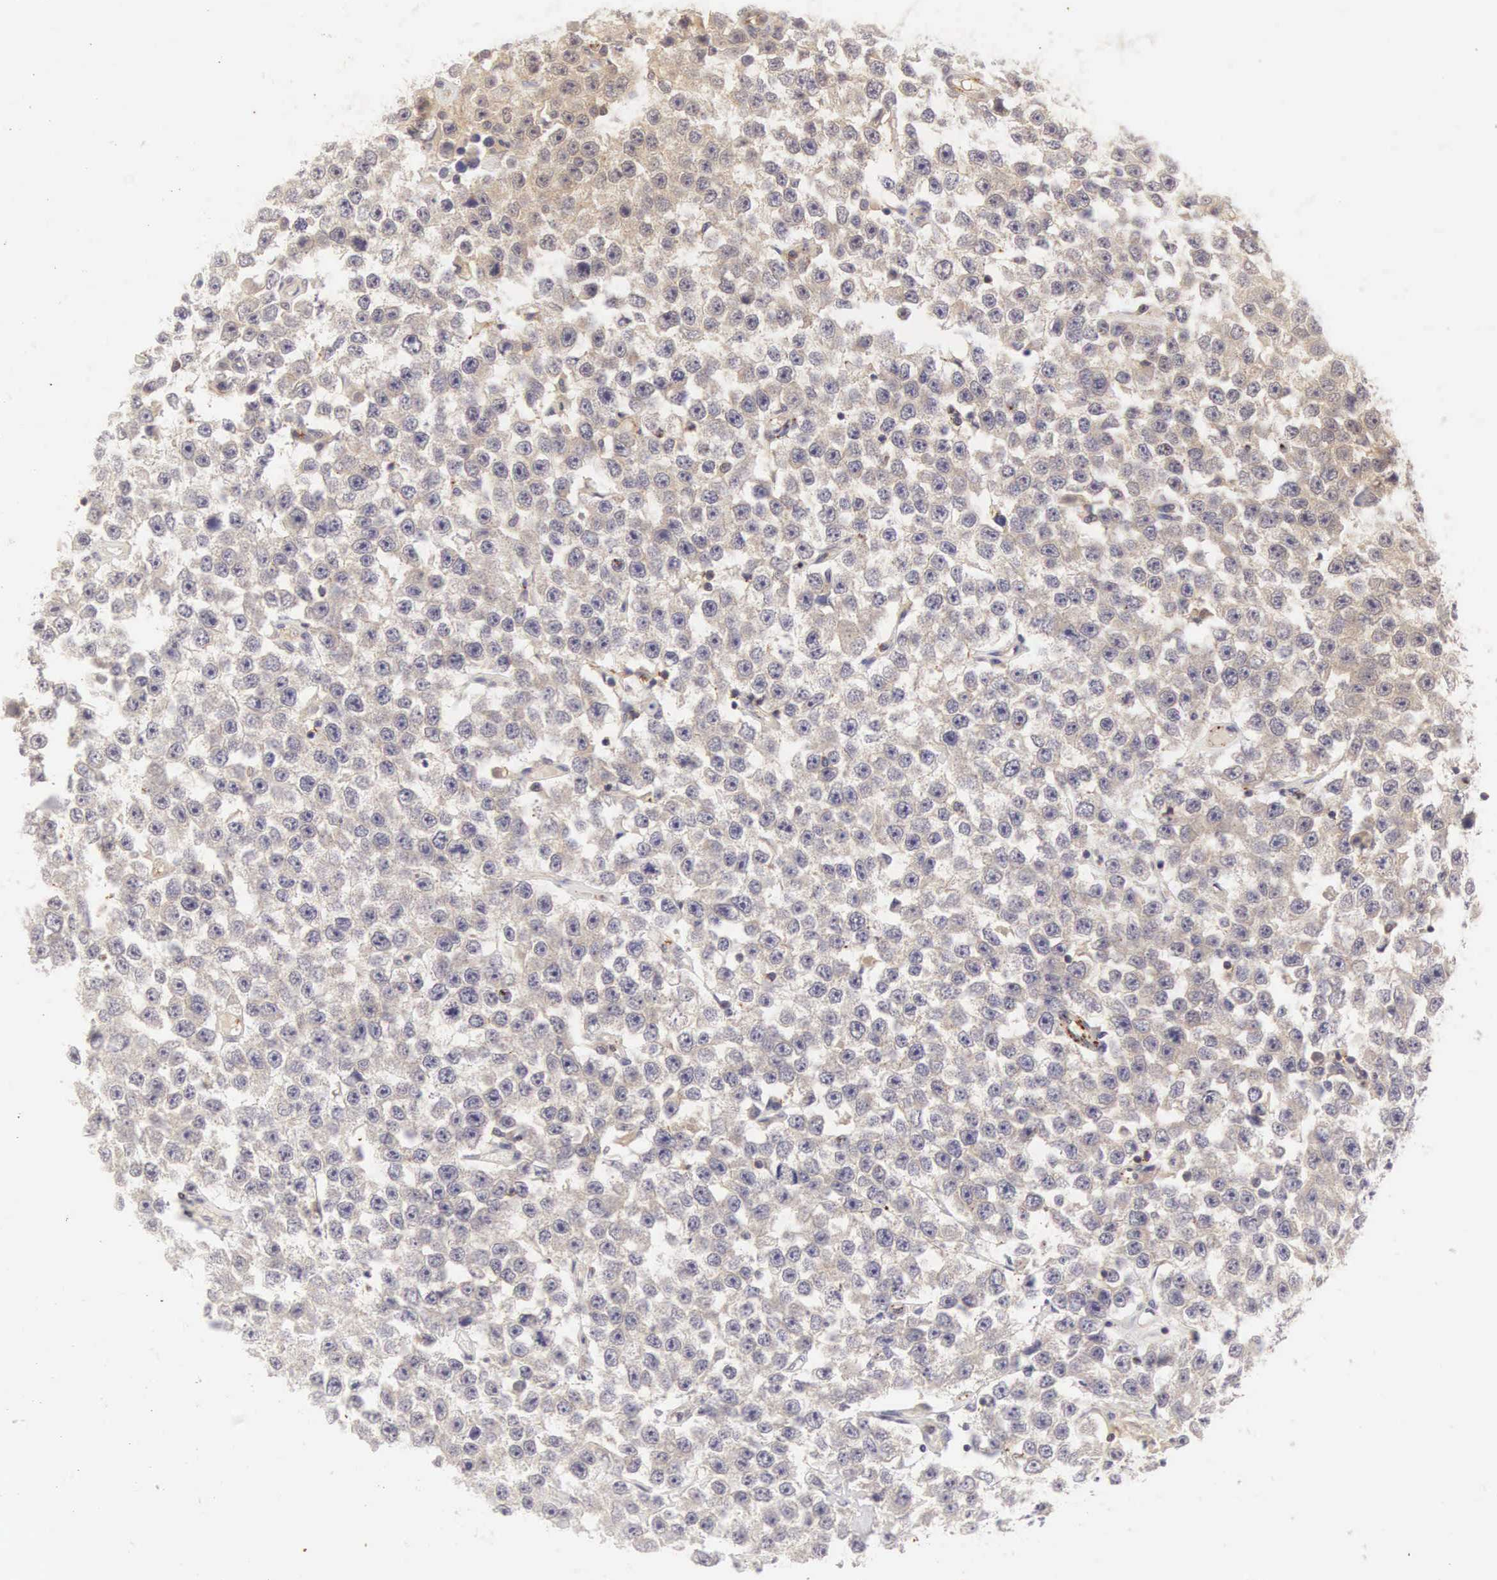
{"staining": {"intensity": "negative", "quantity": "none", "location": "none"}, "tissue": "testis cancer", "cell_type": "Tumor cells", "image_type": "cancer", "snomed": [{"axis": "morphology", "description": "Seminoma, NOS"}, {"axis": "topography", "description": "Testis"}], "caption": "IHC micrograph of neoplastic tissue: testis cancer stained with DAB (3,3'-diaminobenzidine) displays no significant protein positivity in tumor cells.", "gene": "CD1A", "patient": {"sex": "male", "age": 52}}